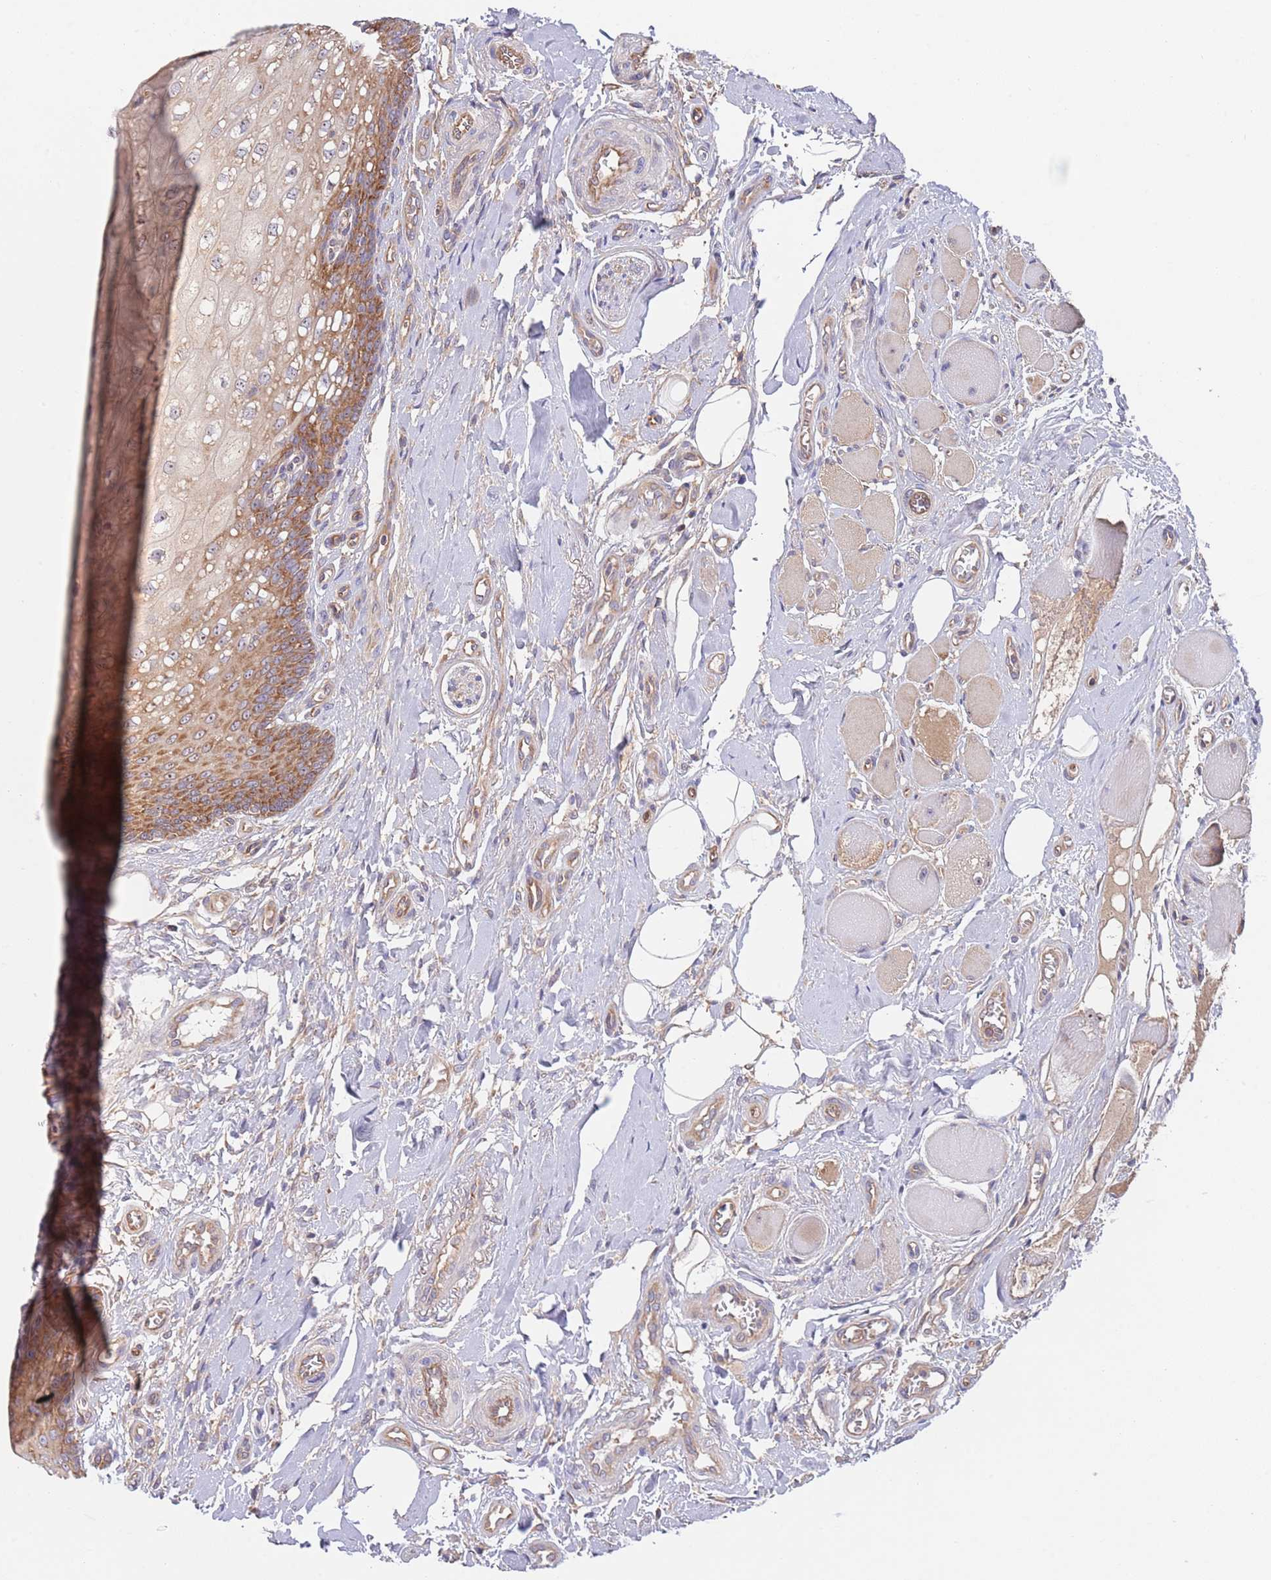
{"staining": {"intensity": "moderate", "quantity": ">75%", "location": "cytoplasmic/membranous"}, "tissue": "oral mucosa", "cell_type": "Squamous epithelial cells", "image_type": "normal", "snomed": [{"axis": "morphology", "description": "Normal tissue, NOS"}, {"axis": "morphology", "description": "Squamous cell carcinoma, NOS"}, {"axis": "topography", "description": "Oral tissue"}, {"axis": "topography", "description": "Tounge, NOS"}, {"axis": "topography", "description": "Head-Neck"}], "caption": "Protein expression analysis of normal oral mucosa reveals moderate cytoplasmic/membranous expression in approximately >75% of squamous epithelial cells.", "gene": "EIF3F", "patient": {"sex": "male", "age": 79}}